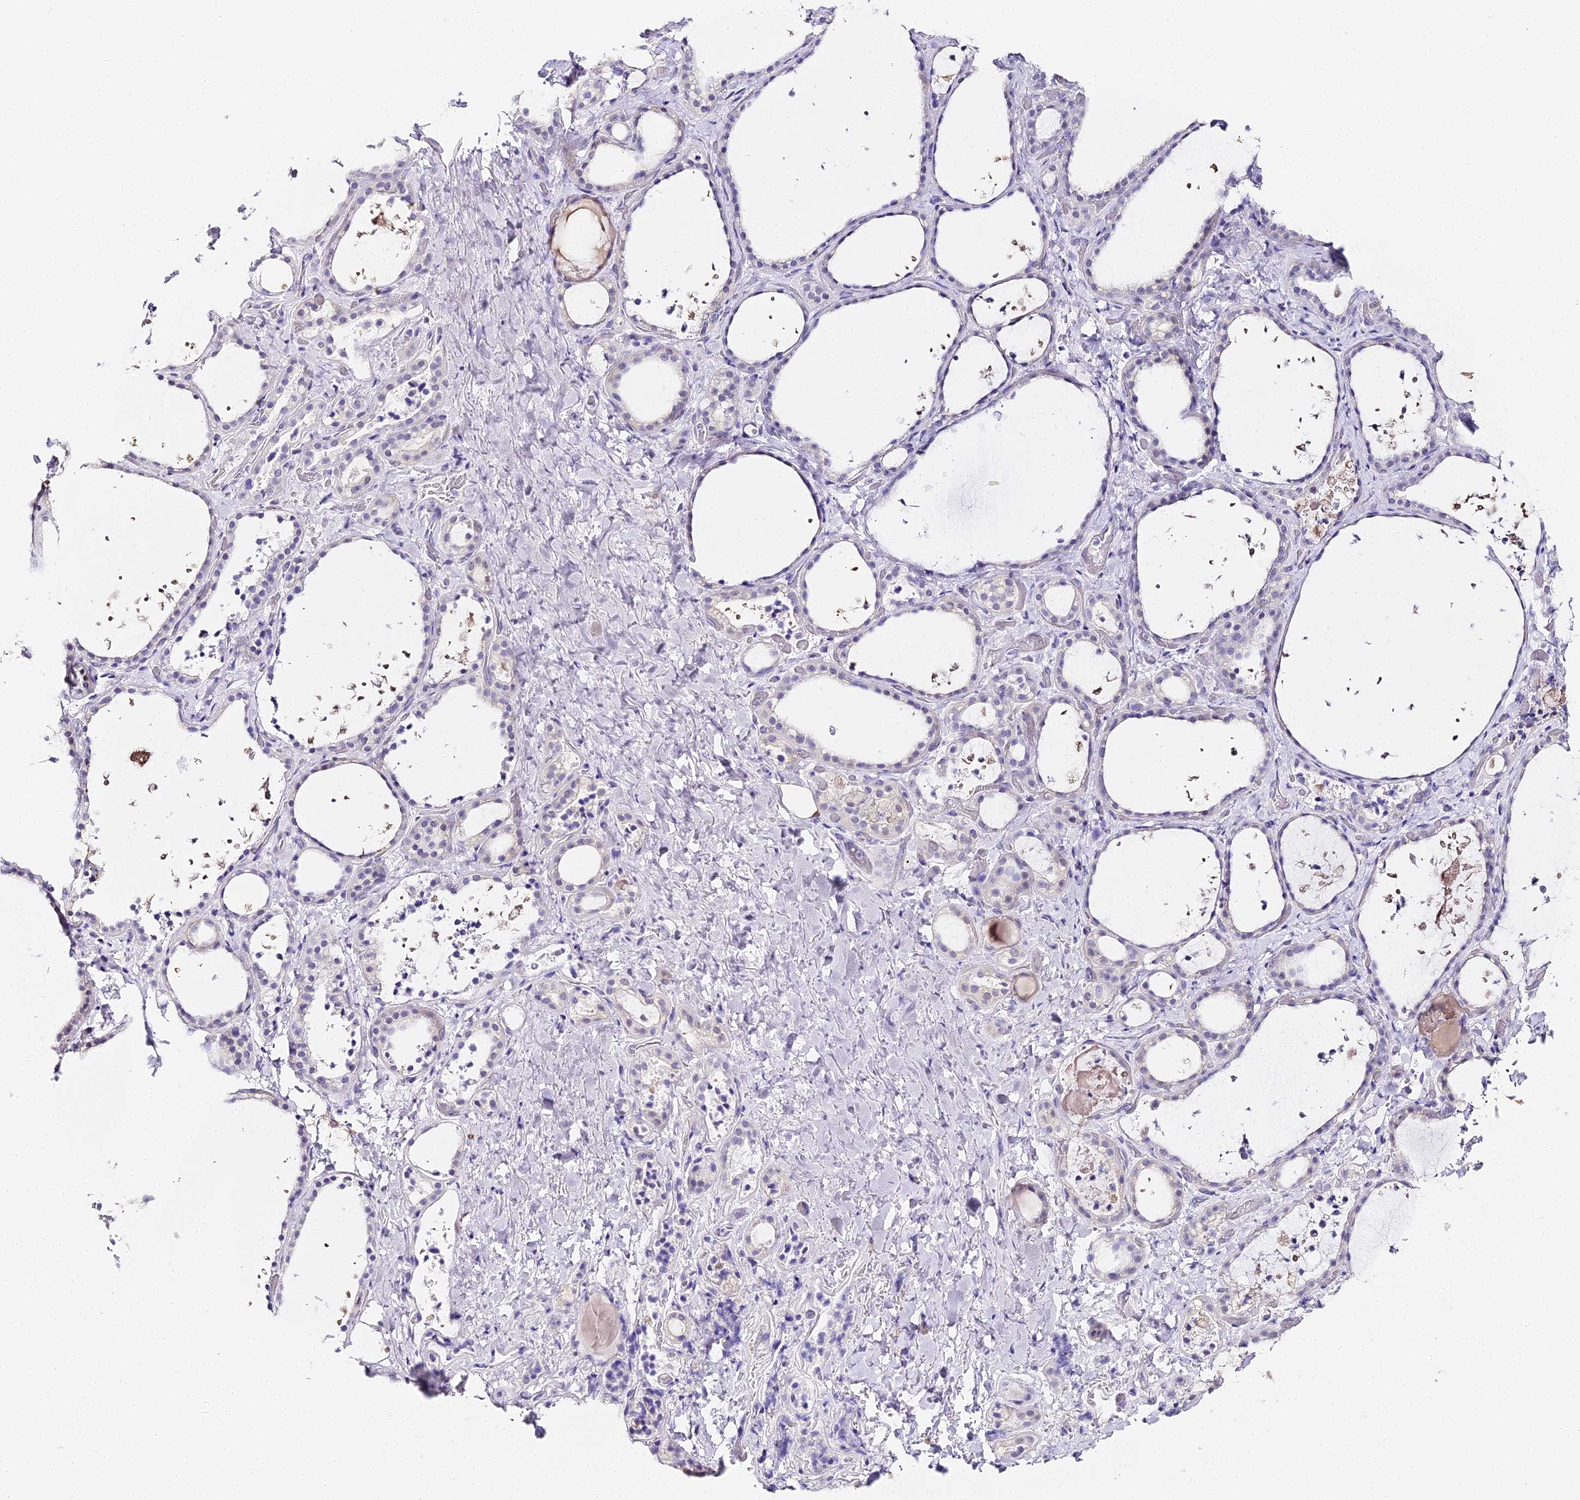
{"staining": {"intensity": "negative", "quantity": "none", "location": "none"}, "tissue": "thyroid gland", "cell_type": "Glandular cells", "image_type": "normal", "snomed": [{"axis": "morphology", "description": "Normal tissue, NOS"}, {"axis": "topography", "description": "Thyroid gland"}], "caption": "IHC photomicrograph of unremarkable thyroid gland: thyroid gland stained with DAB (3,3'-diaminobenzidine) shows no significant protein staining in glandular cells.", "gene": "ABHD14A", "patient": {"sex": "female", "age": 44}}